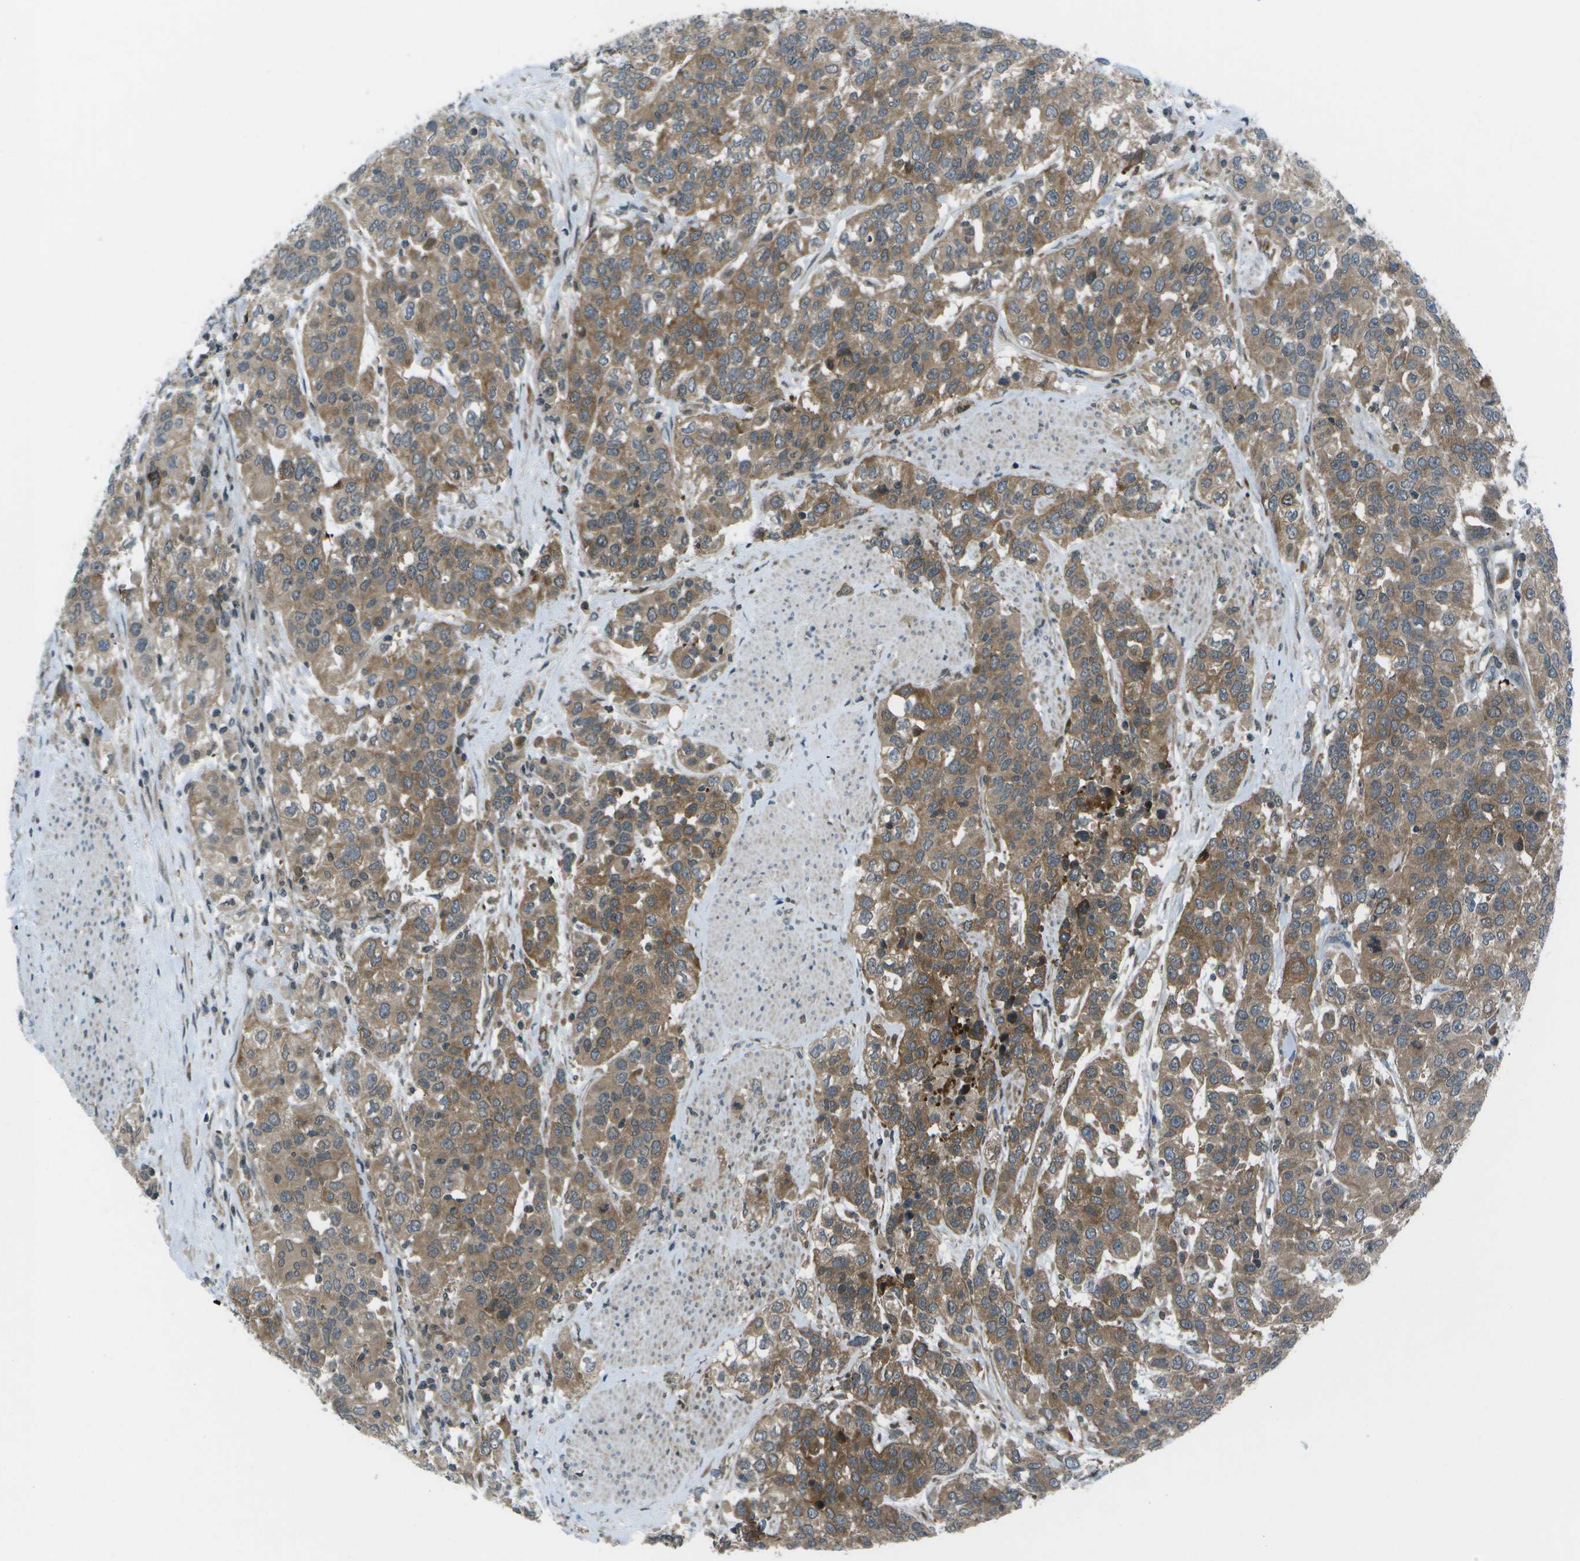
{"staining": {"intensity": "moderate", "quantity": ">75%", "location": "cytoplasmic/membranous"}, "tissue": "urothelial cancer", "cell_type": "Tumor cells", "image_type": "cancer", "snomed": [{"axis": "morphology", "description": "Urothelial carcinoma, High grade"}, {"axis": "topography", "description": "Urinary bladder"}], "caption": "Tumor cells reveal moderate cytoplasmic/membranous expression in about >75% of cells in urothelial carcinoma (high-grade). (Stains: DAB in brown, nuclei in blue, Microscopy: brightfield microscopy at high magnification).", "gene": "TMEM19", "patient": {"sex": "female", "age": 80}}